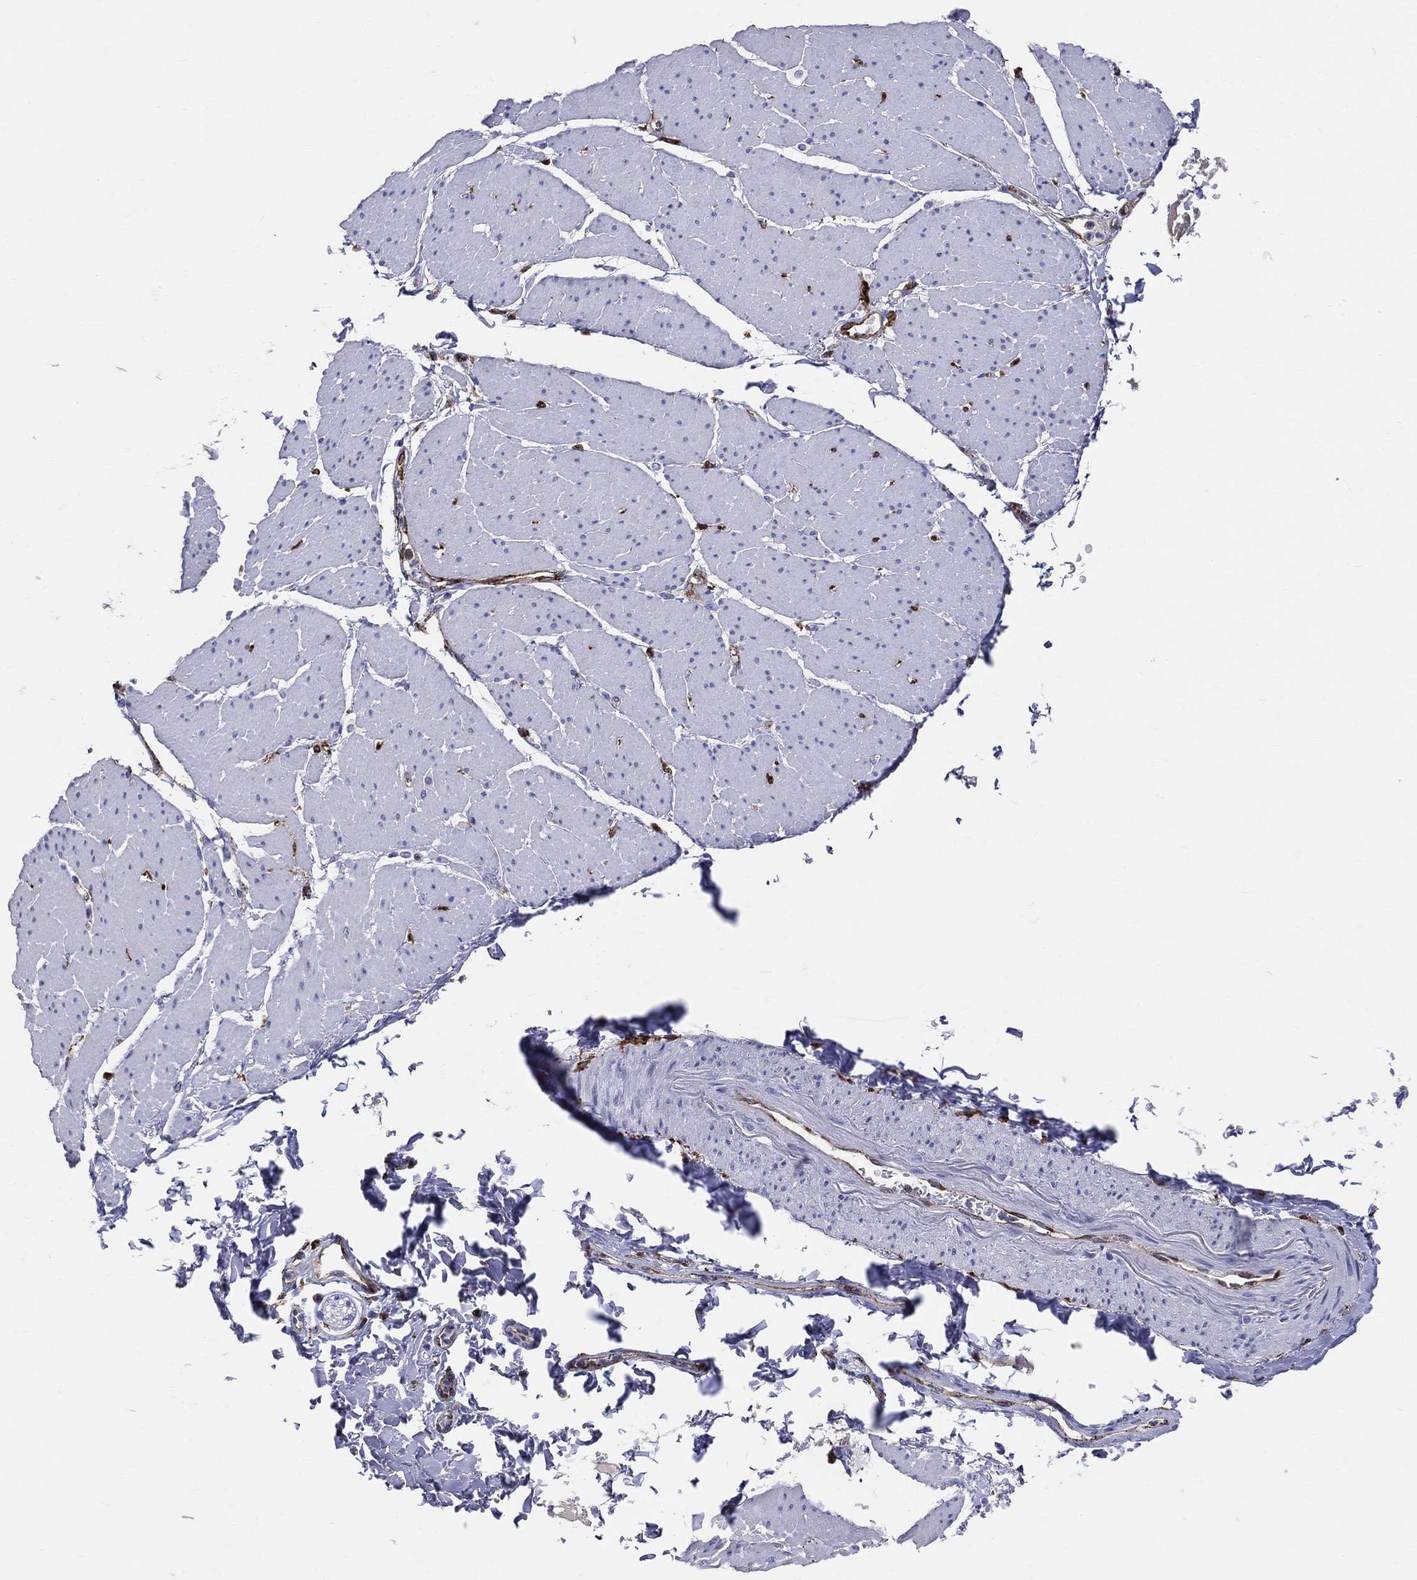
{"staining": {"intensity": "negative", "quantity": "none", "location": "none"}, "tissue": "smooth muscle", "cell_type": "Smooth muscle cells", "image_type": "normal", "snomed": [{"axis": "morphology", "description": "Normal tissue, NOS"}, {"axis": "topography", "description": "Smooth muscle"}, {"axis": "topography", "description": "Anal"}], "caption": "Smooth muscle stained for a protein using IHC exhibits no expression smooth muscle cells.", "gene": "CD74", "patient": {"sex": "male", "age": 83}}